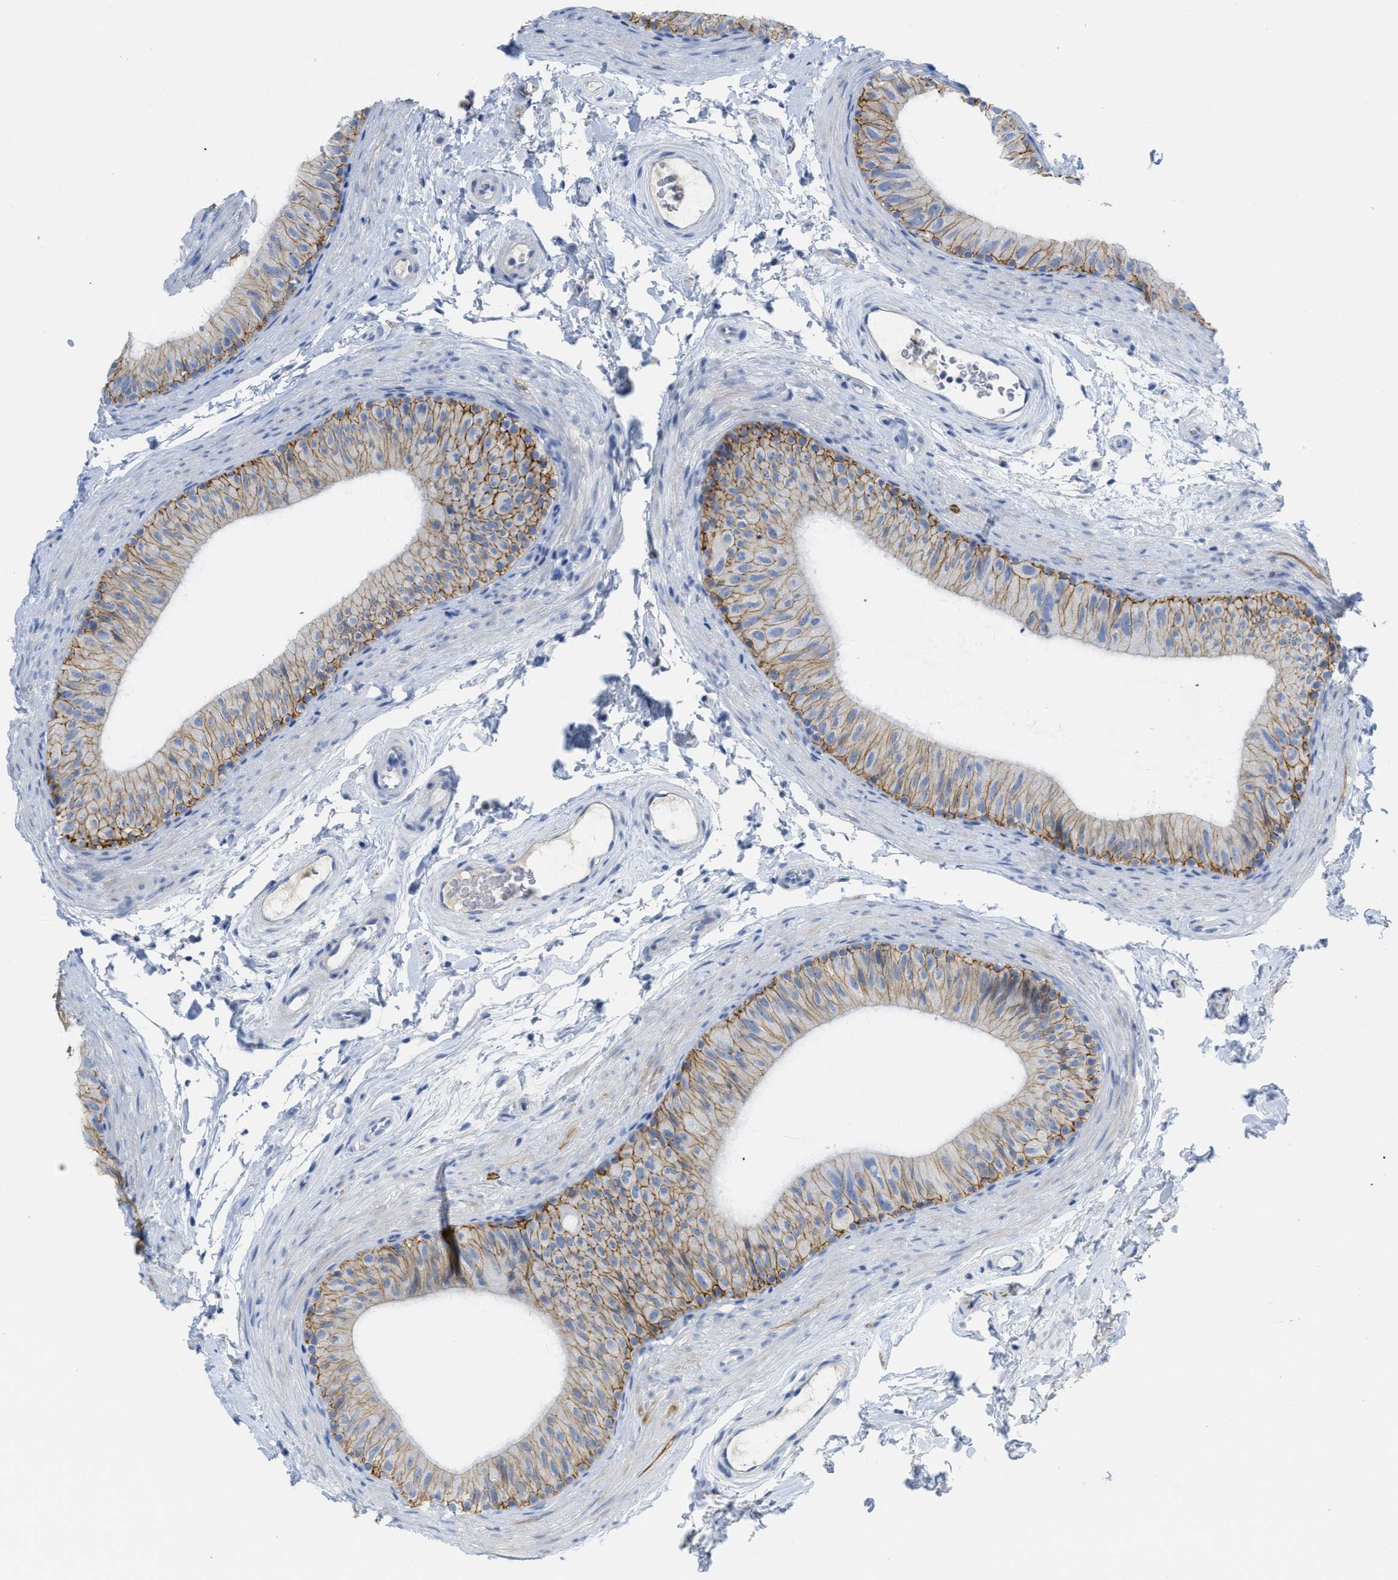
{"staining": {"intensity": "moderate", "quantity": ">75%", "location": "cytoplasmic/membranous"}, "tissue": "epididymis", "cell_type": "Glandular cells", "image_type": "normal", "snomed": [{"axis": "morphology", "description": "Normal tissue, NOS"}, {"axis": "topography", "description": "Epididymis"}], "caption": "Epididymis stained with immunohistochemistry (IHC) demonstrates moderate cytoplasmic/membranous staining in about >75% of glandular cells. The staining was performed using DAB, with brown indicating positive protein expression. Nuclei are stained blue with hematoxylin.", "gene": "CNNM4", "patient": {"sex": "male", "age": 34}}